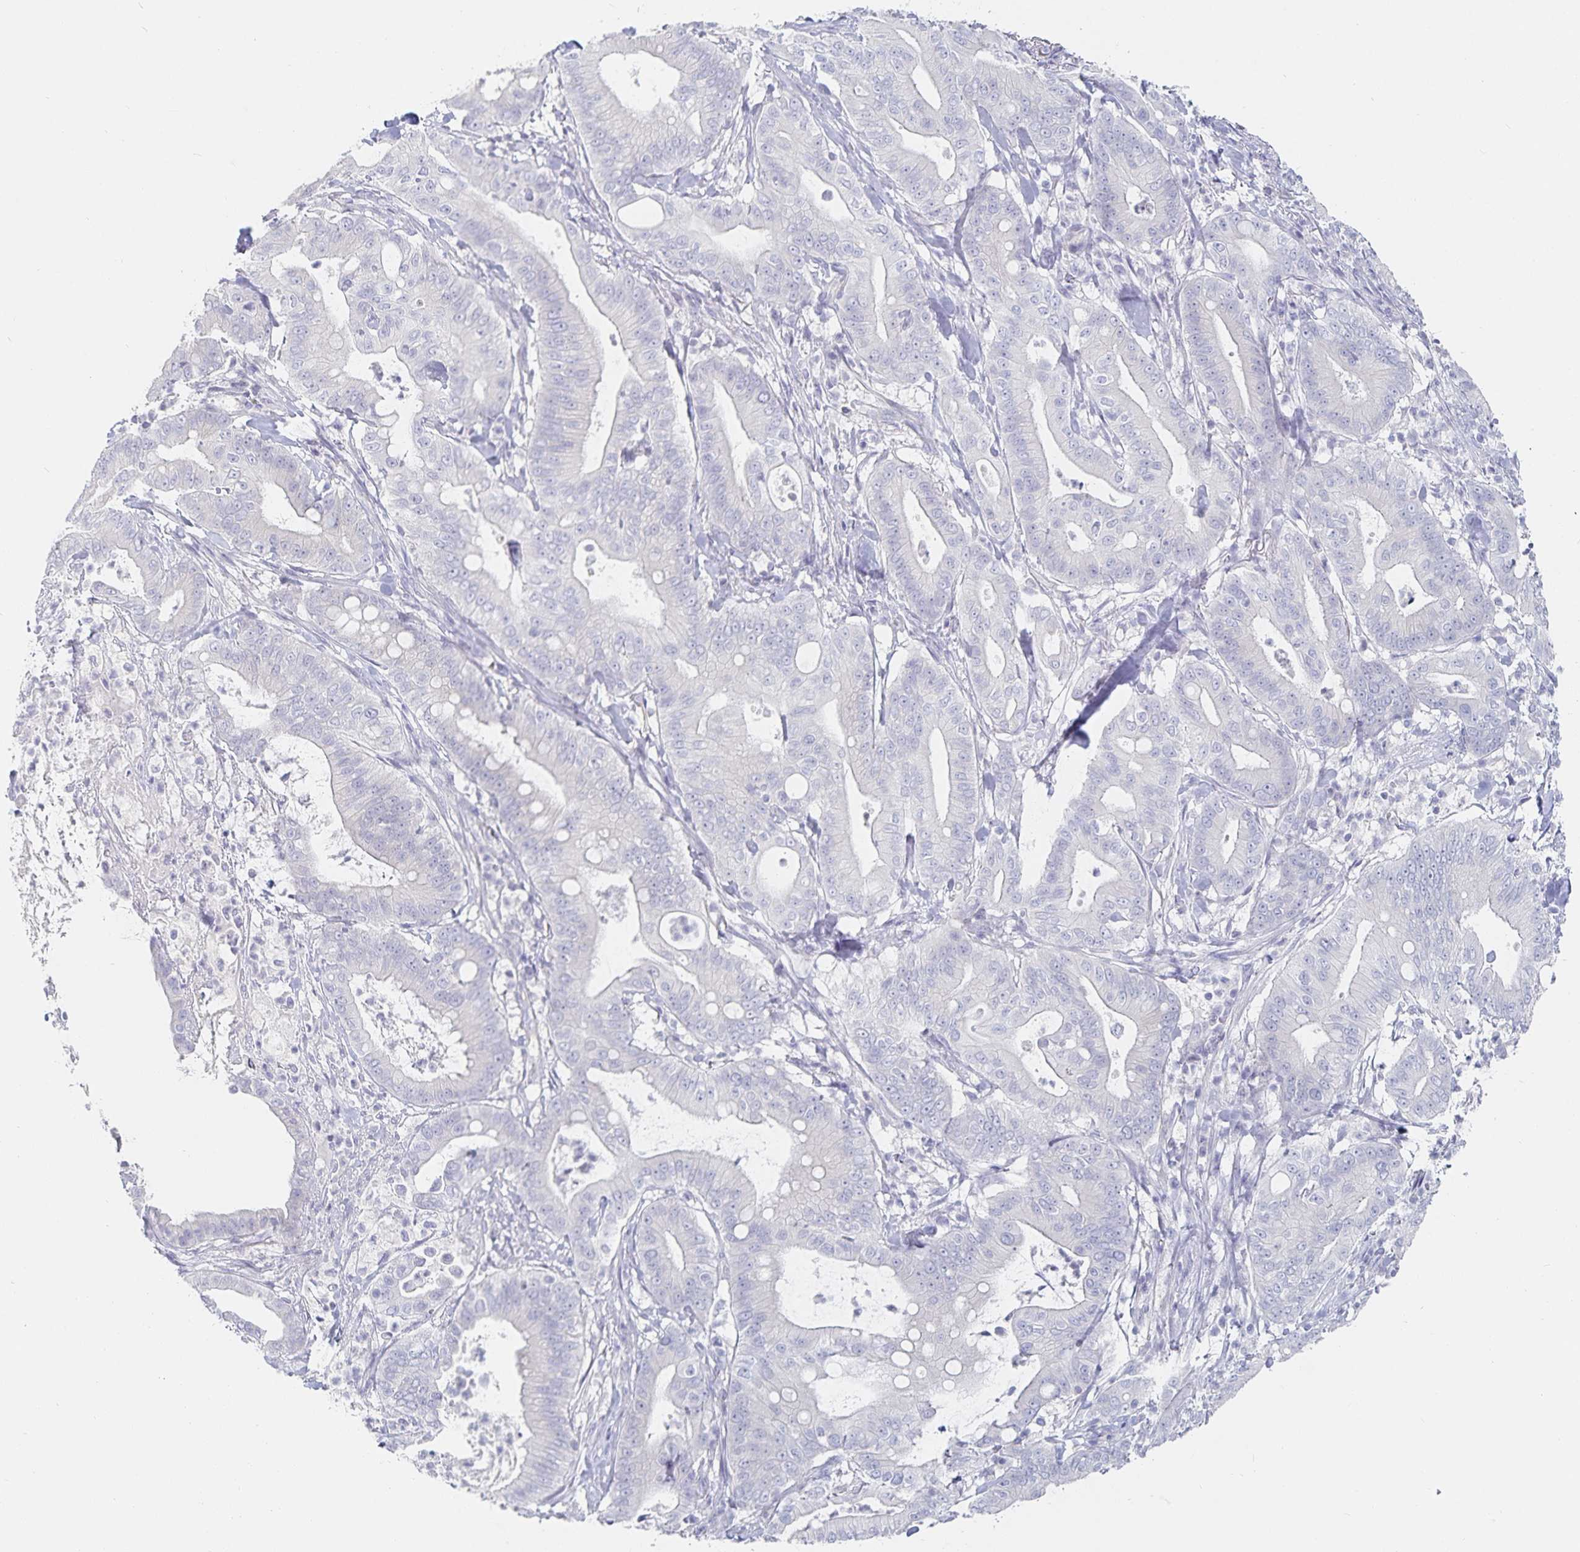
{"staining": {"intensity": "negative", "quantity": "none", "location": "none"}, "tissue": "pancreatic cancer", "cell_type": "Tumor cells", "image_type": "cancer", "snomed": [{"axis": "morphology", "description": "Adenocarcinoma, NOS"}, {"axis": "topography", "description": "Pancreas"}], "caption": "Immunohistochemical staining of human adenocarcinoma (pancreatic) shows no significant expression in tumor cells.", "gene": "SFTPA1", "patient": {"sex": "male", "age": 71}}